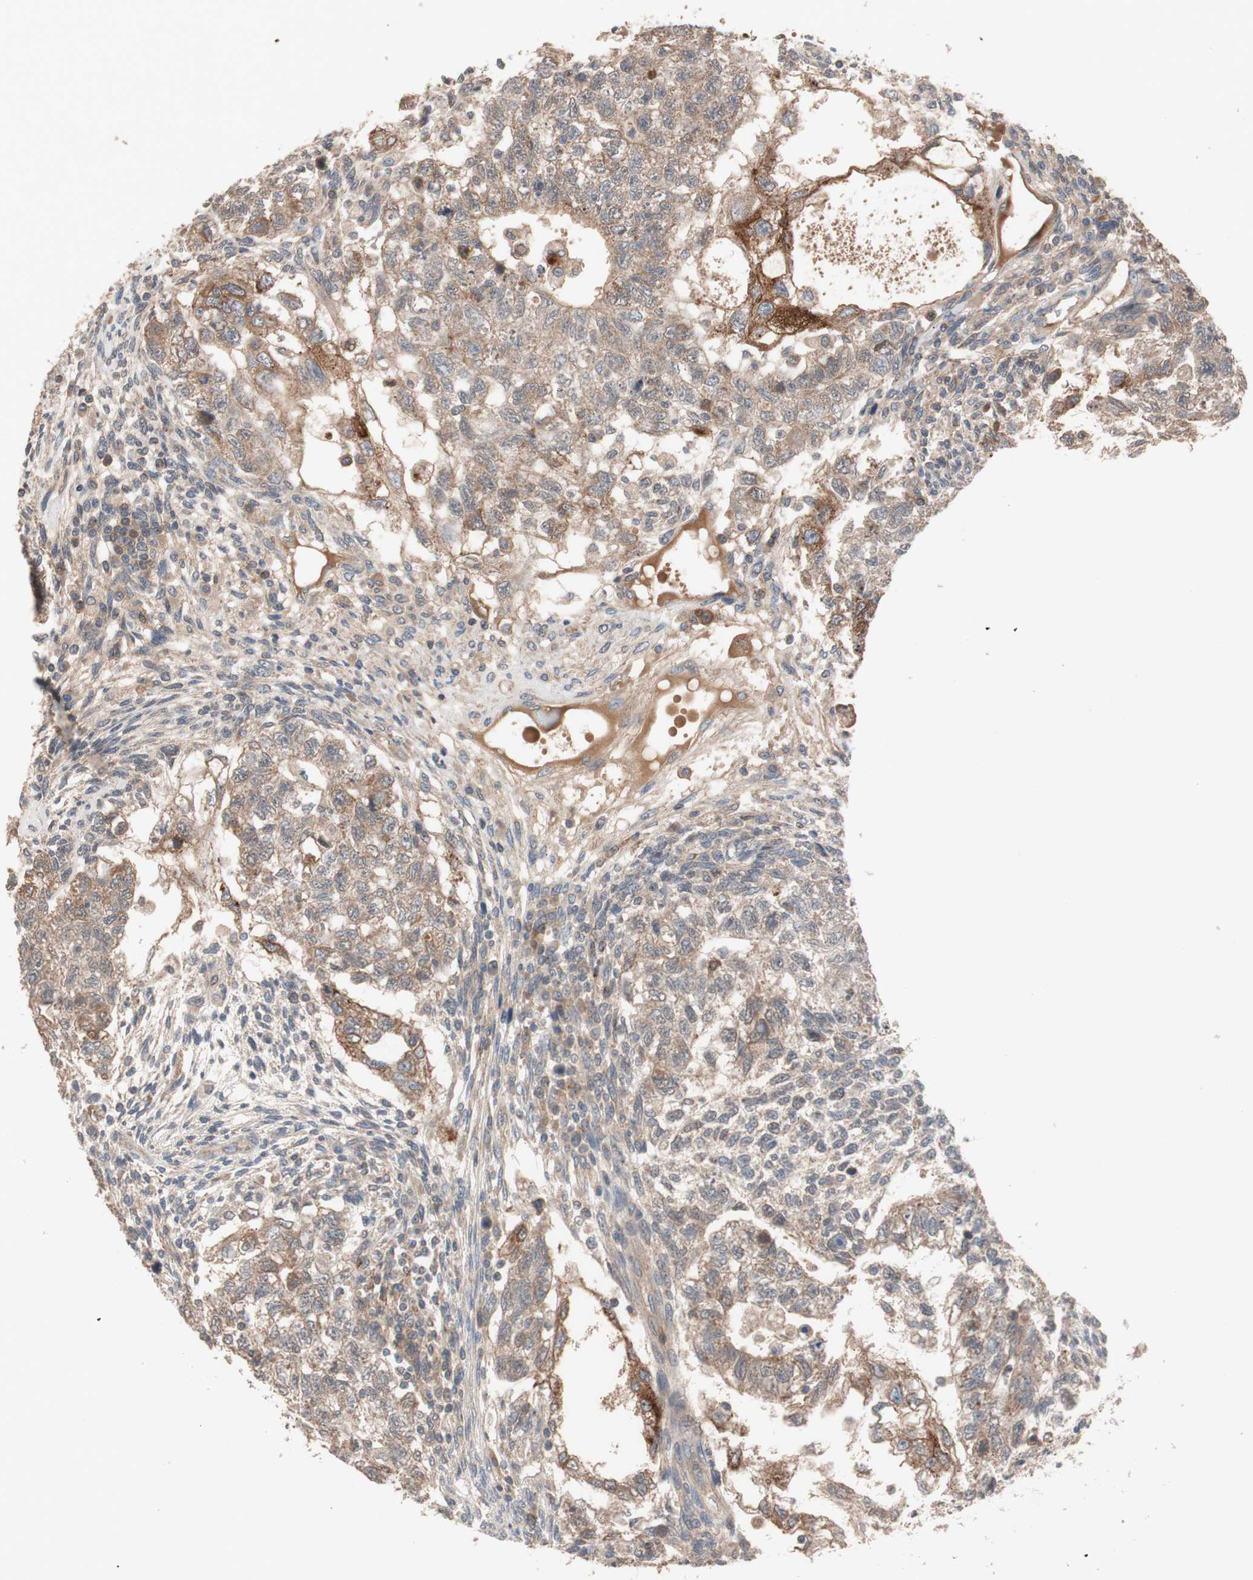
{"staining": {"intensity": "moderate", "quantity": ">75%", "location": "cytoplasmic/membranous"}, "tissue": "testis cancer", "cell_type": "Tumor cells", "image_type": "cancer", "snomed": [{"axis": "morphology", "description": "Normal tissue, NOS"}, {"axis": "morphology", "description": "Carcinoma, Embryonal, NOS"}, {"axis": "topography", "description": "Testis"}], "caption": "IHC of testis cancer reveals medium levels of moderate cytoplasmic/membranous staining in about >75% of tumor cells. (Brightfield microscopy of DAB IHC at high magnification).", "gene": "SDC4", "patient": {"sex": "male", "age": 36}}